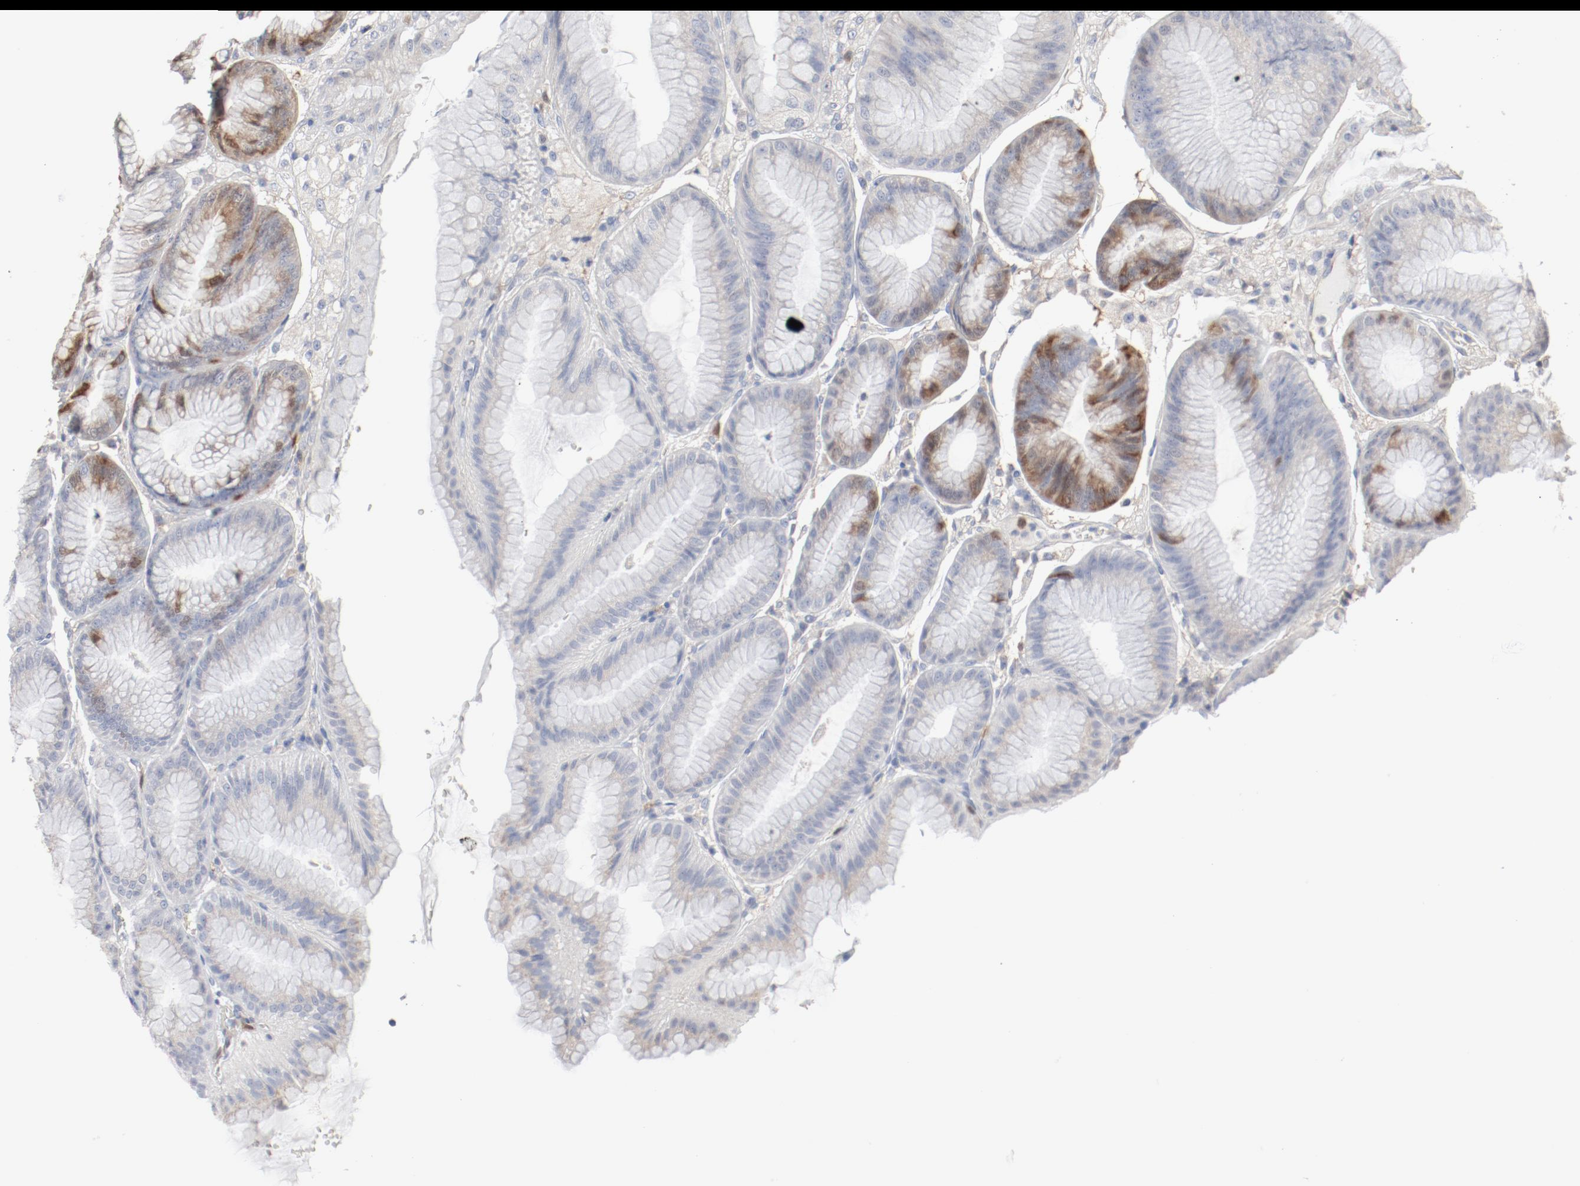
{"staining": {"intensity": "moderate", "quantity": "<25%", "location": "cytoplasmic/membranous"}, "tissue": "stomach", "cell_type": "Glandular cells", "image_type": "normal", "snomed": [{"axis": "morphology", "description": "Normal tissue, NOS"}, {"axis": "topography", "description": "Stomach, lower"}], "caption": "Immunohistochemical staining of unremarkable stomach exhibits moderate cytoplasmic/membranous protein expression in approximately <25% of glandular cells.", "gene": "CDK1", "patient": {"sex": "male", "age": 71}}